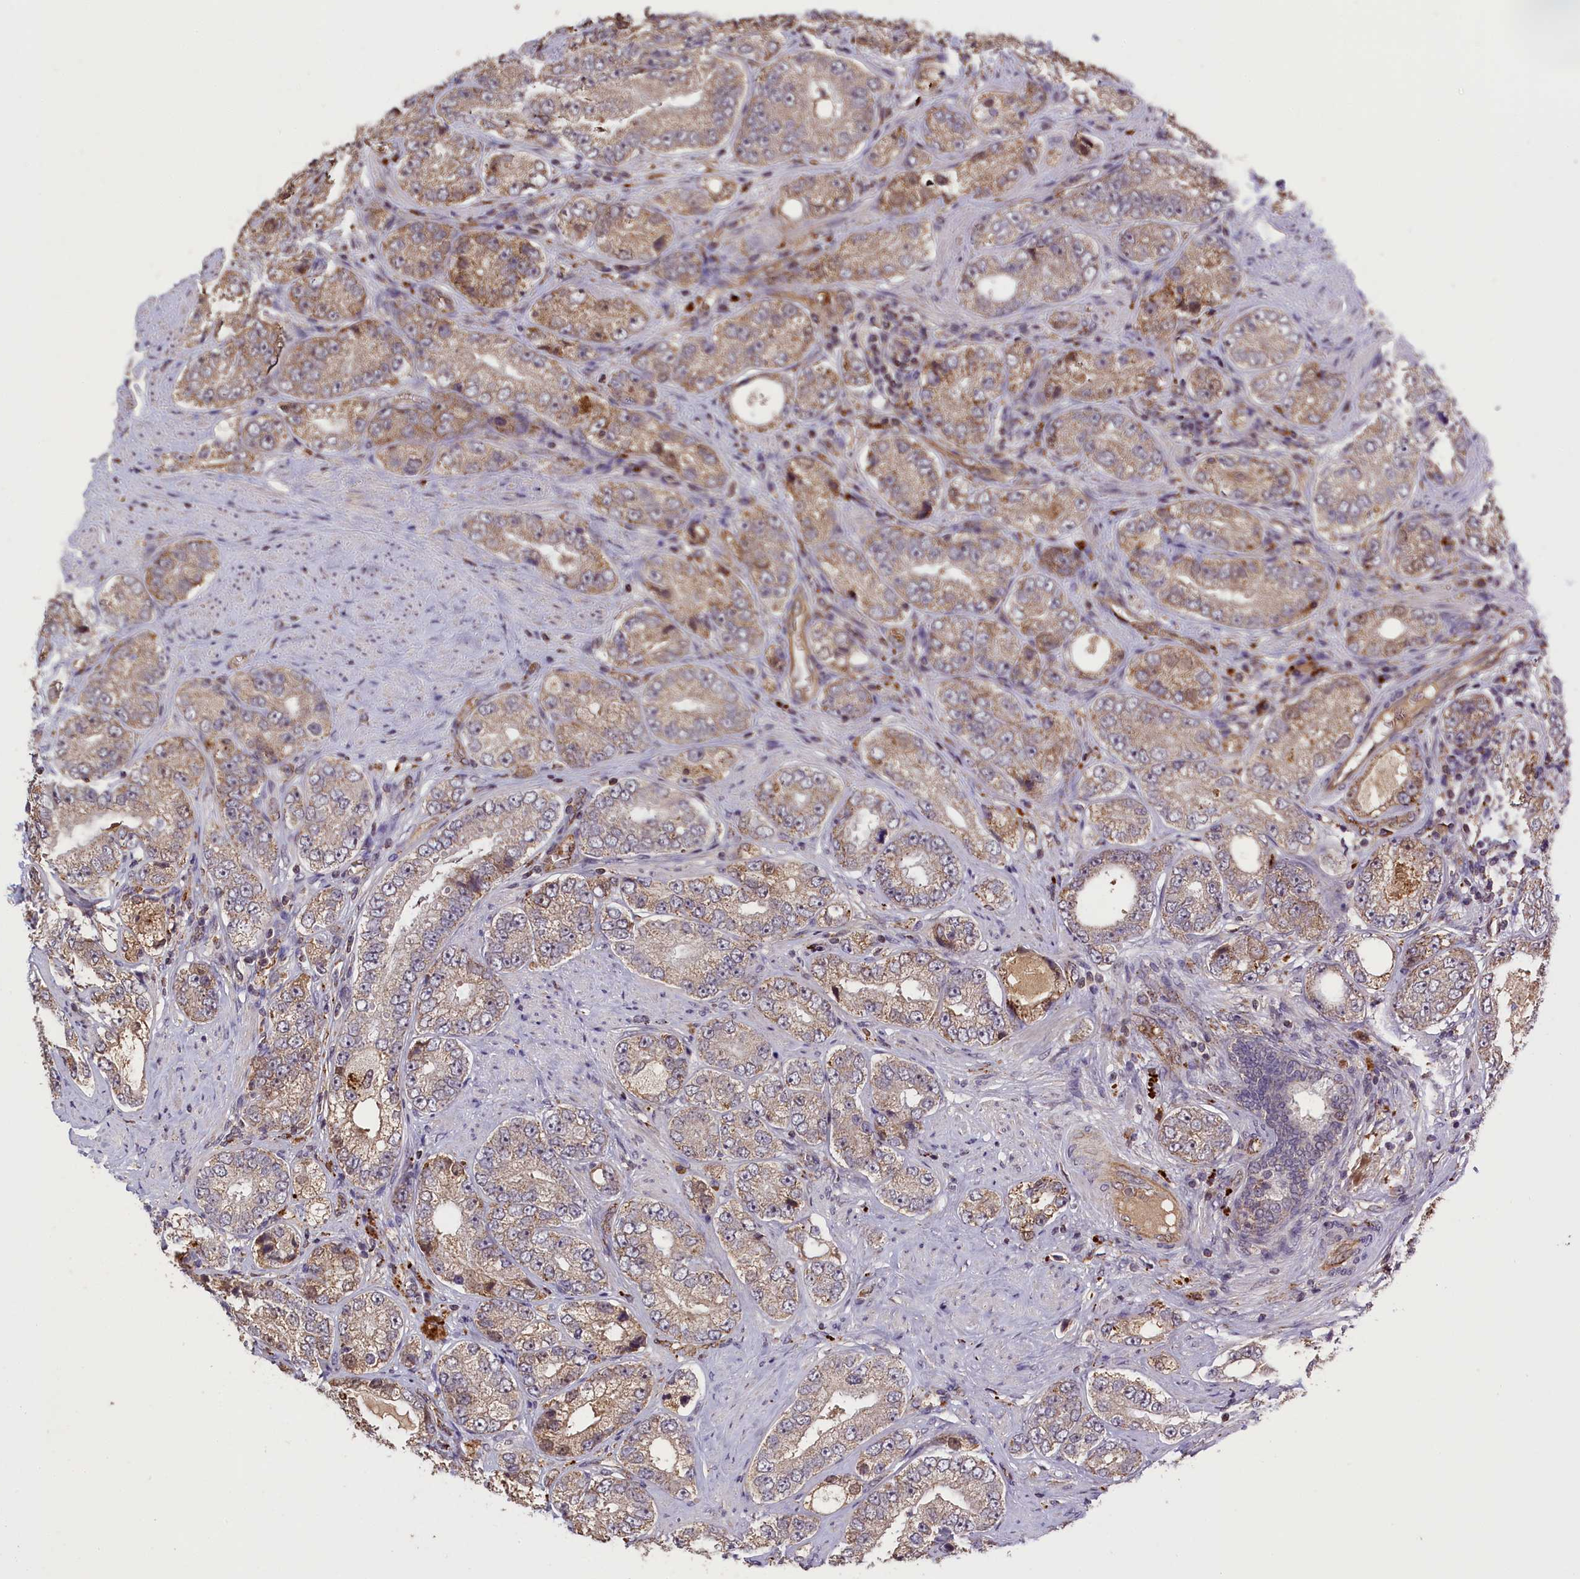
{"staining": {"intensity": "weak", "quantity": ">75%", "location": "cytoplasmic/membranous"}, "tissue": "prostate cancer", "cell_type": "Tumor cells", "image_type": "cancer", "snomed": [{"axis": "morphology", "description": "Adenocarcinoma, High grade"}, {"axis": "topography", "description": "Prostate"}], "caption": "Prostate high-grade adenocarcinoma tissue displays weak cytoplasmic/membranous staining in approximately >75% of tumor cells", "gene": "CLRN2", "patient": {"sex": "male", "age": 56}}